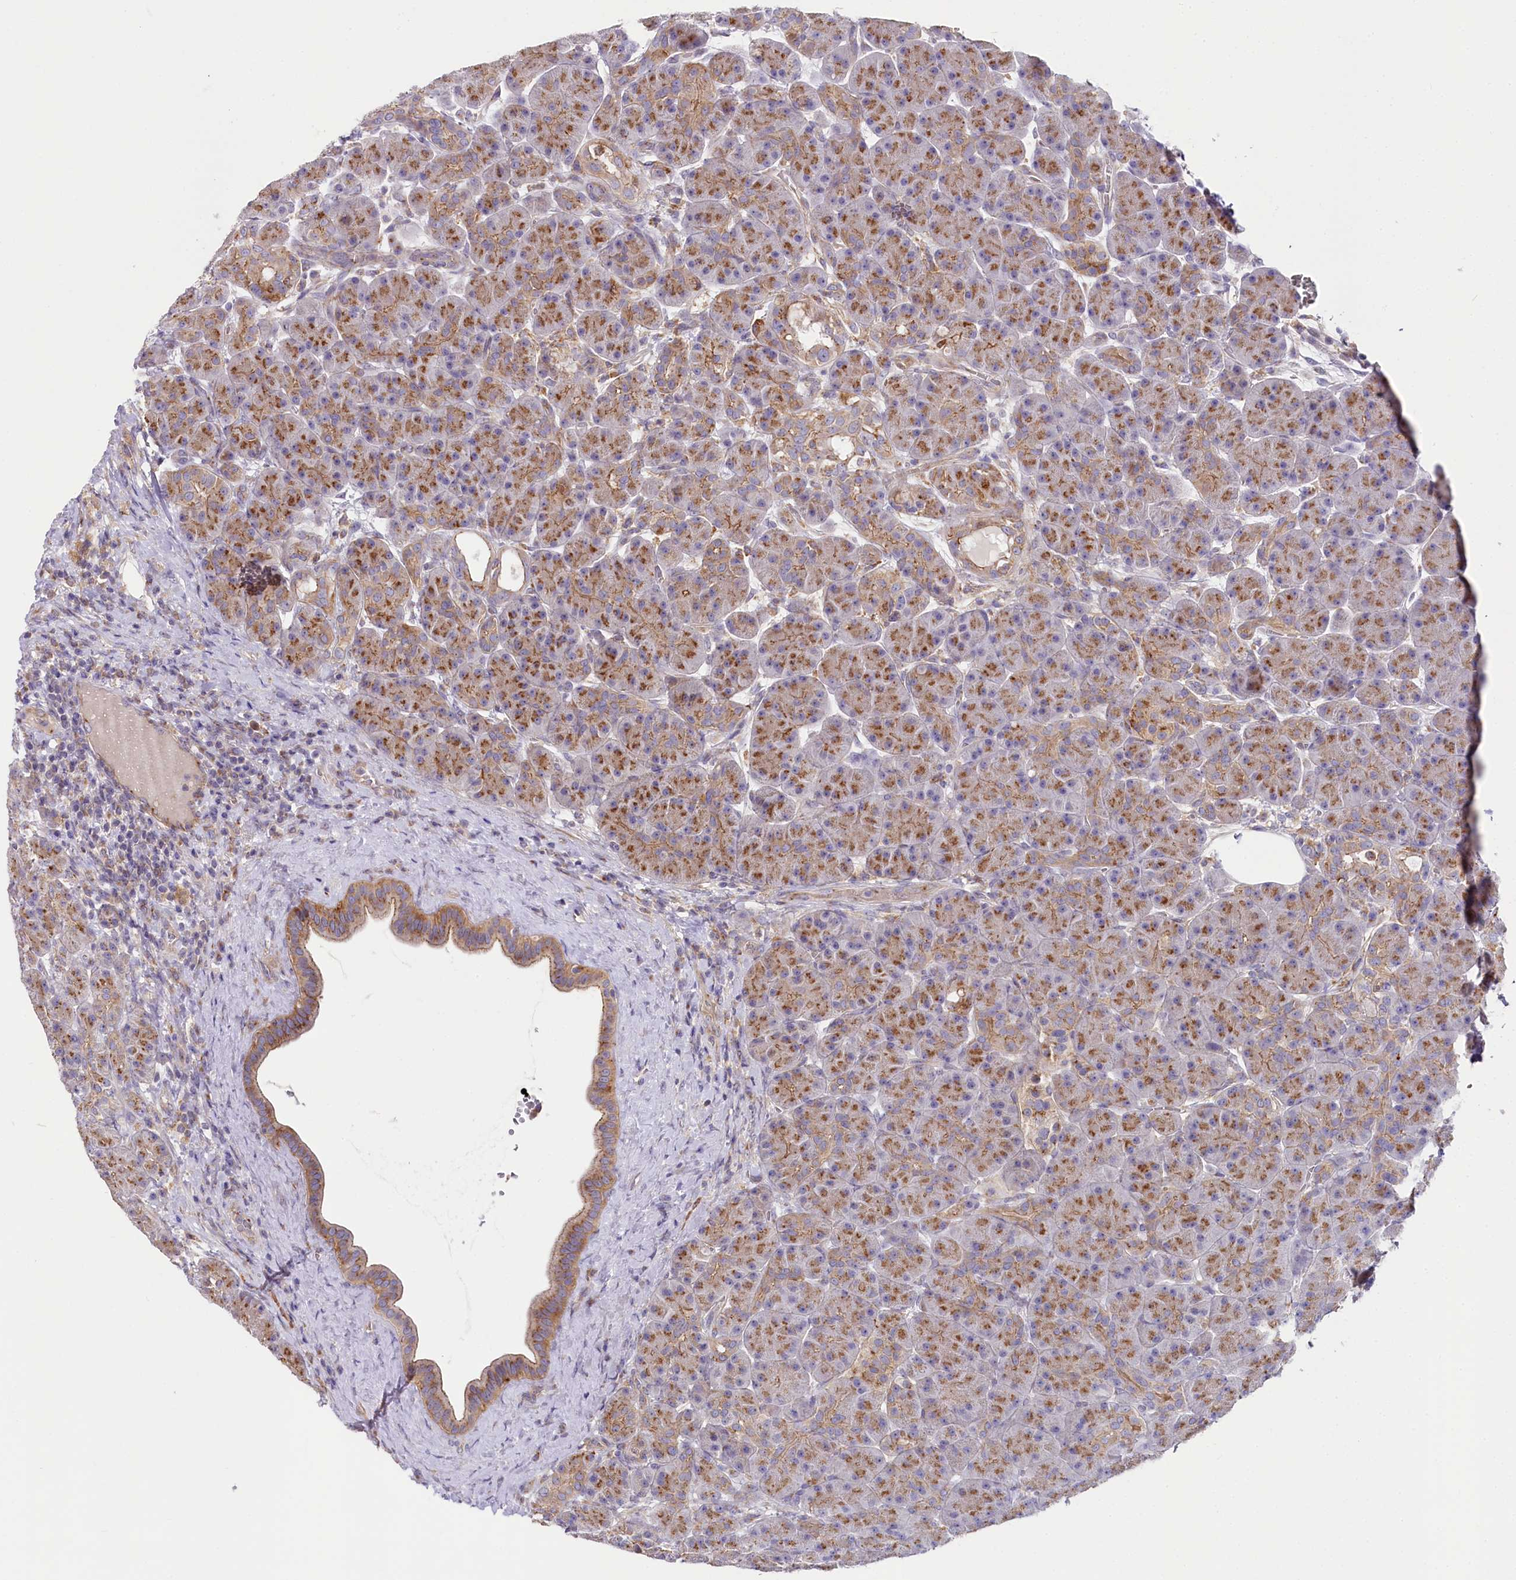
{"staining": {"intensity": "moderate", "quantity": ">75%", "location": "cytoplasmic/membranous"}, "tissue": "pancreas", "cell_type": "Exocrine glandular cells", "image_type": "normal", "snomed": [{"axis": "morphology", "description": "Normal tissue, NOS"}, {"axis": "topography", "description": "Pancreas"}], "caption": "Protein staining of unremarkable pancreas exhibits moderate cytoplasmic/membranous expression in approximately >75% of exocrine glandular cells.", "gene": "STX6", "patient": {"sex": "male", "age": 63}}